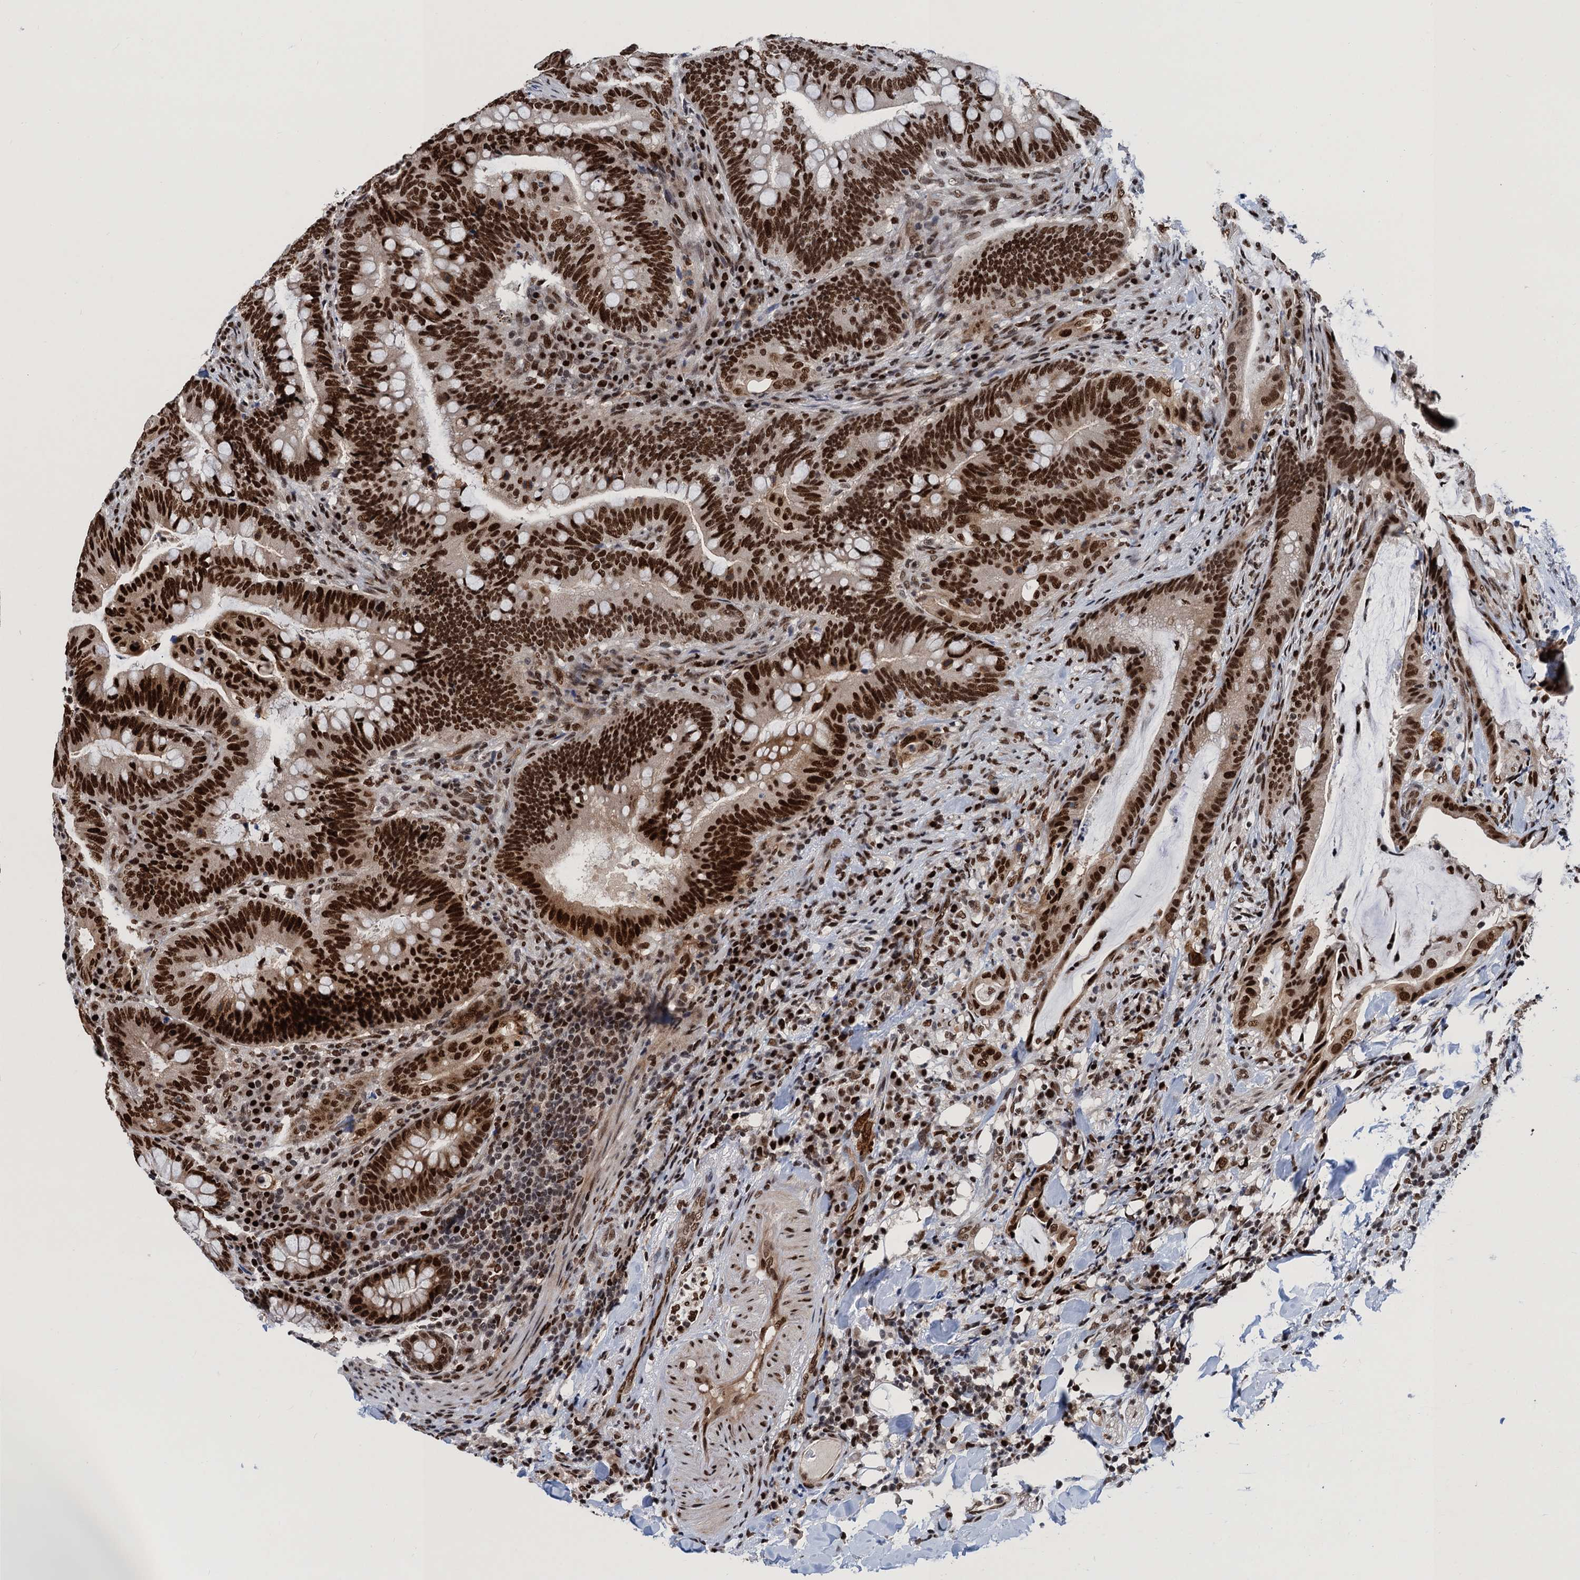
{"staining": {"intensity": "strong", "quantity": ">75%", "location": "nuclear"}, "tissue": "colorectal cancer", "cell_type": "Tumor cells", "image_type": "cancer", "snomed": [{"axis": "morphology", "description": "Adenocarcinoma, NOS"}, {"axis": "topography", "description": "Colon"}], "caption": "DAB immunohistochemical staining of human colorectal cancer (adenocarcinoma) demonstrates strong nuclear protein positivity in about >75% of tumor cells.", "gene": "PPP4R1", "patient": {"sex": "female", "age": 66}}